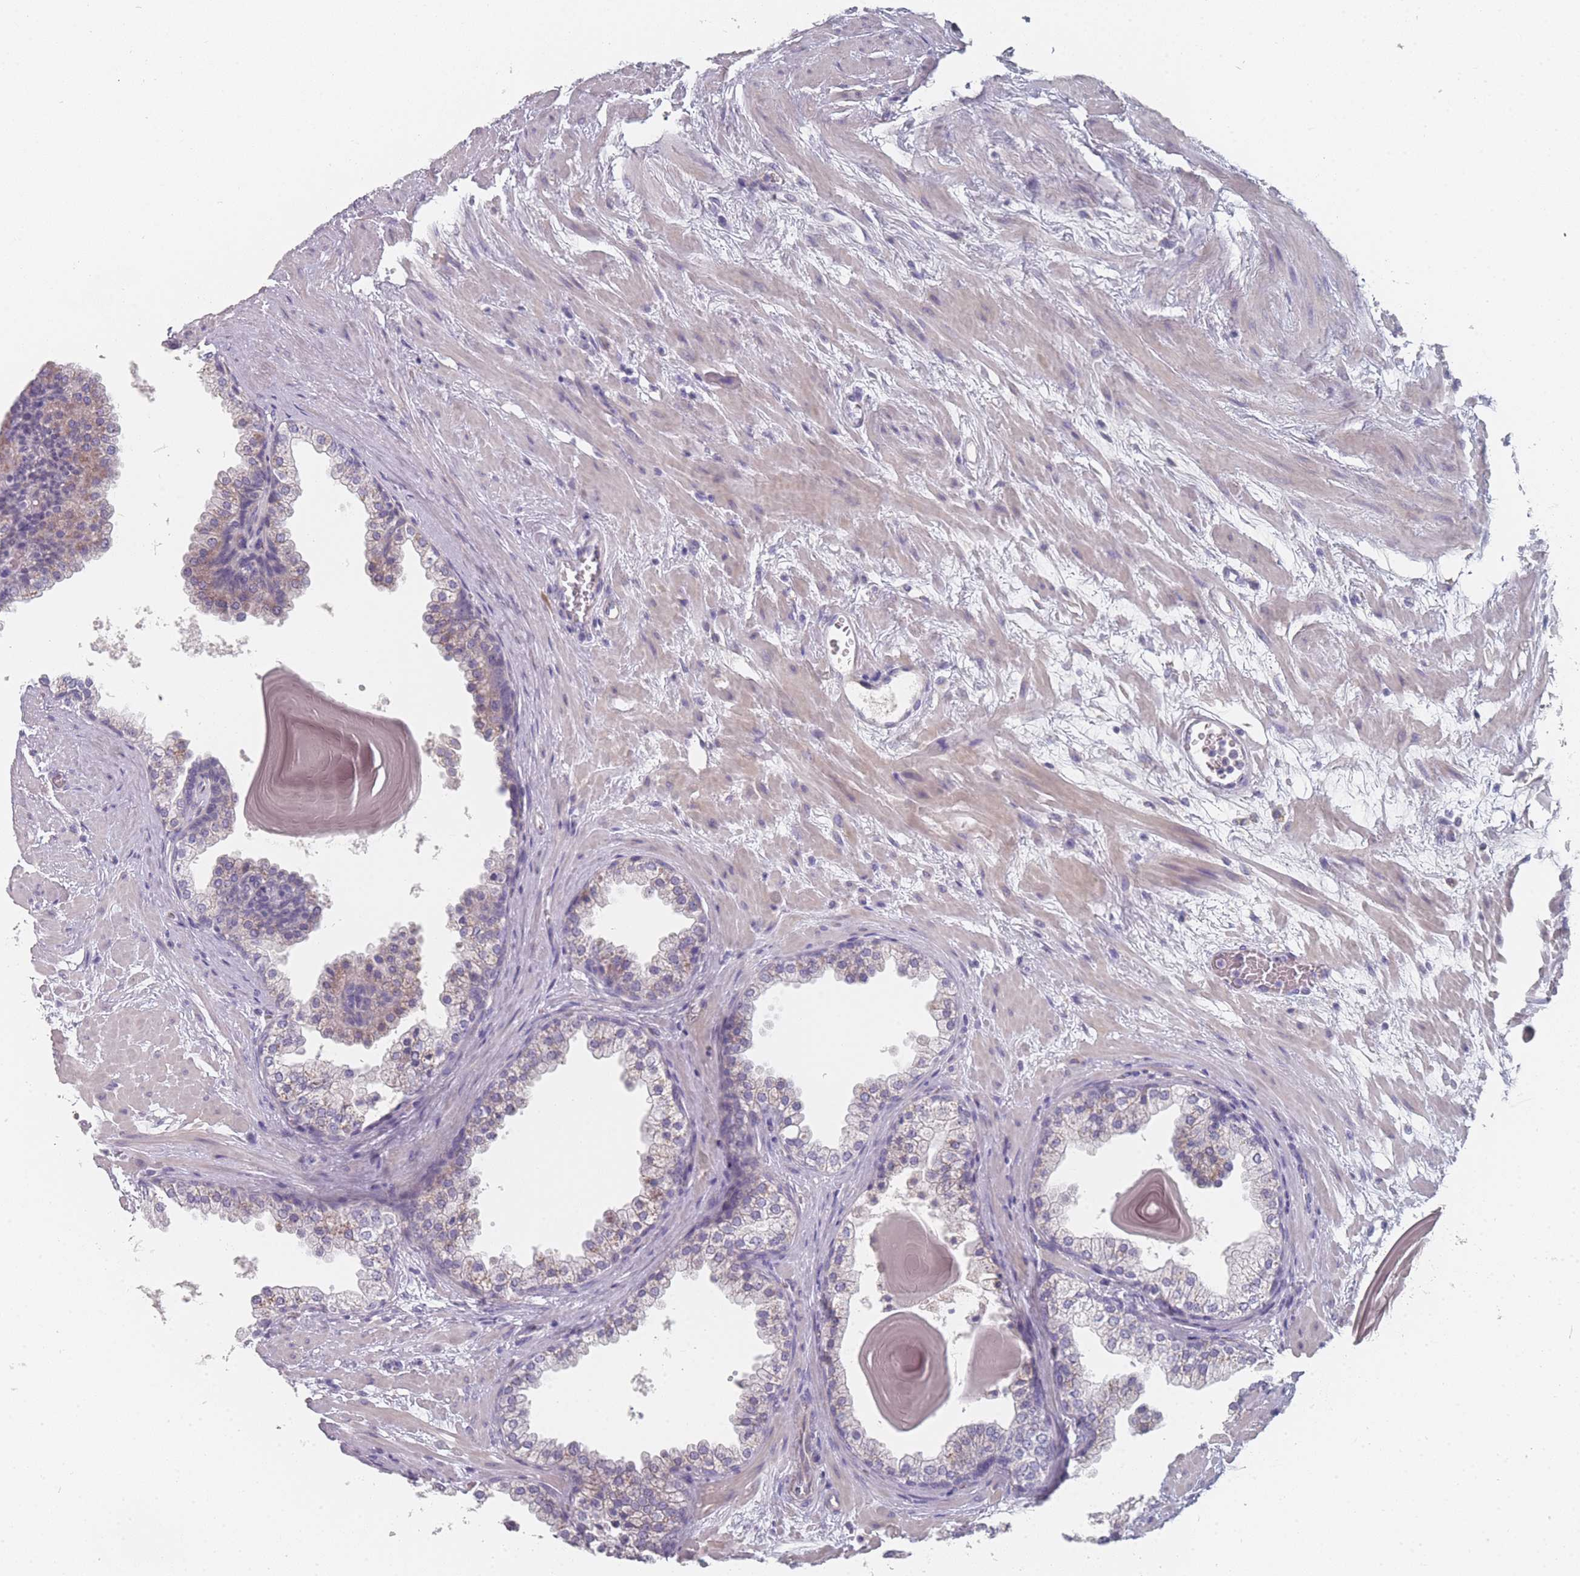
{"staining": {"intensity": "negative", "quantity": "none", "location": "none"}, "tissue": "prostate", "cell_type": "Glandular cells", "image_type": "normal", "snomed": [{"axis": "morphology", "description": "Normal tissue, NOS"}, {"axis": "topography", "description": "Prostate"}], "caption": "IHC photomicrograph of unremarkable prostate stained for a protein (brown), which exhibits no positivity in glandular cells. (Stains: DAB IHC with hematoxylin counter stain, Microscopy: brightfield microscopy at high magnification).", "gene": "SLC35E4", "patient": {"sex": "male", "age": 48}}